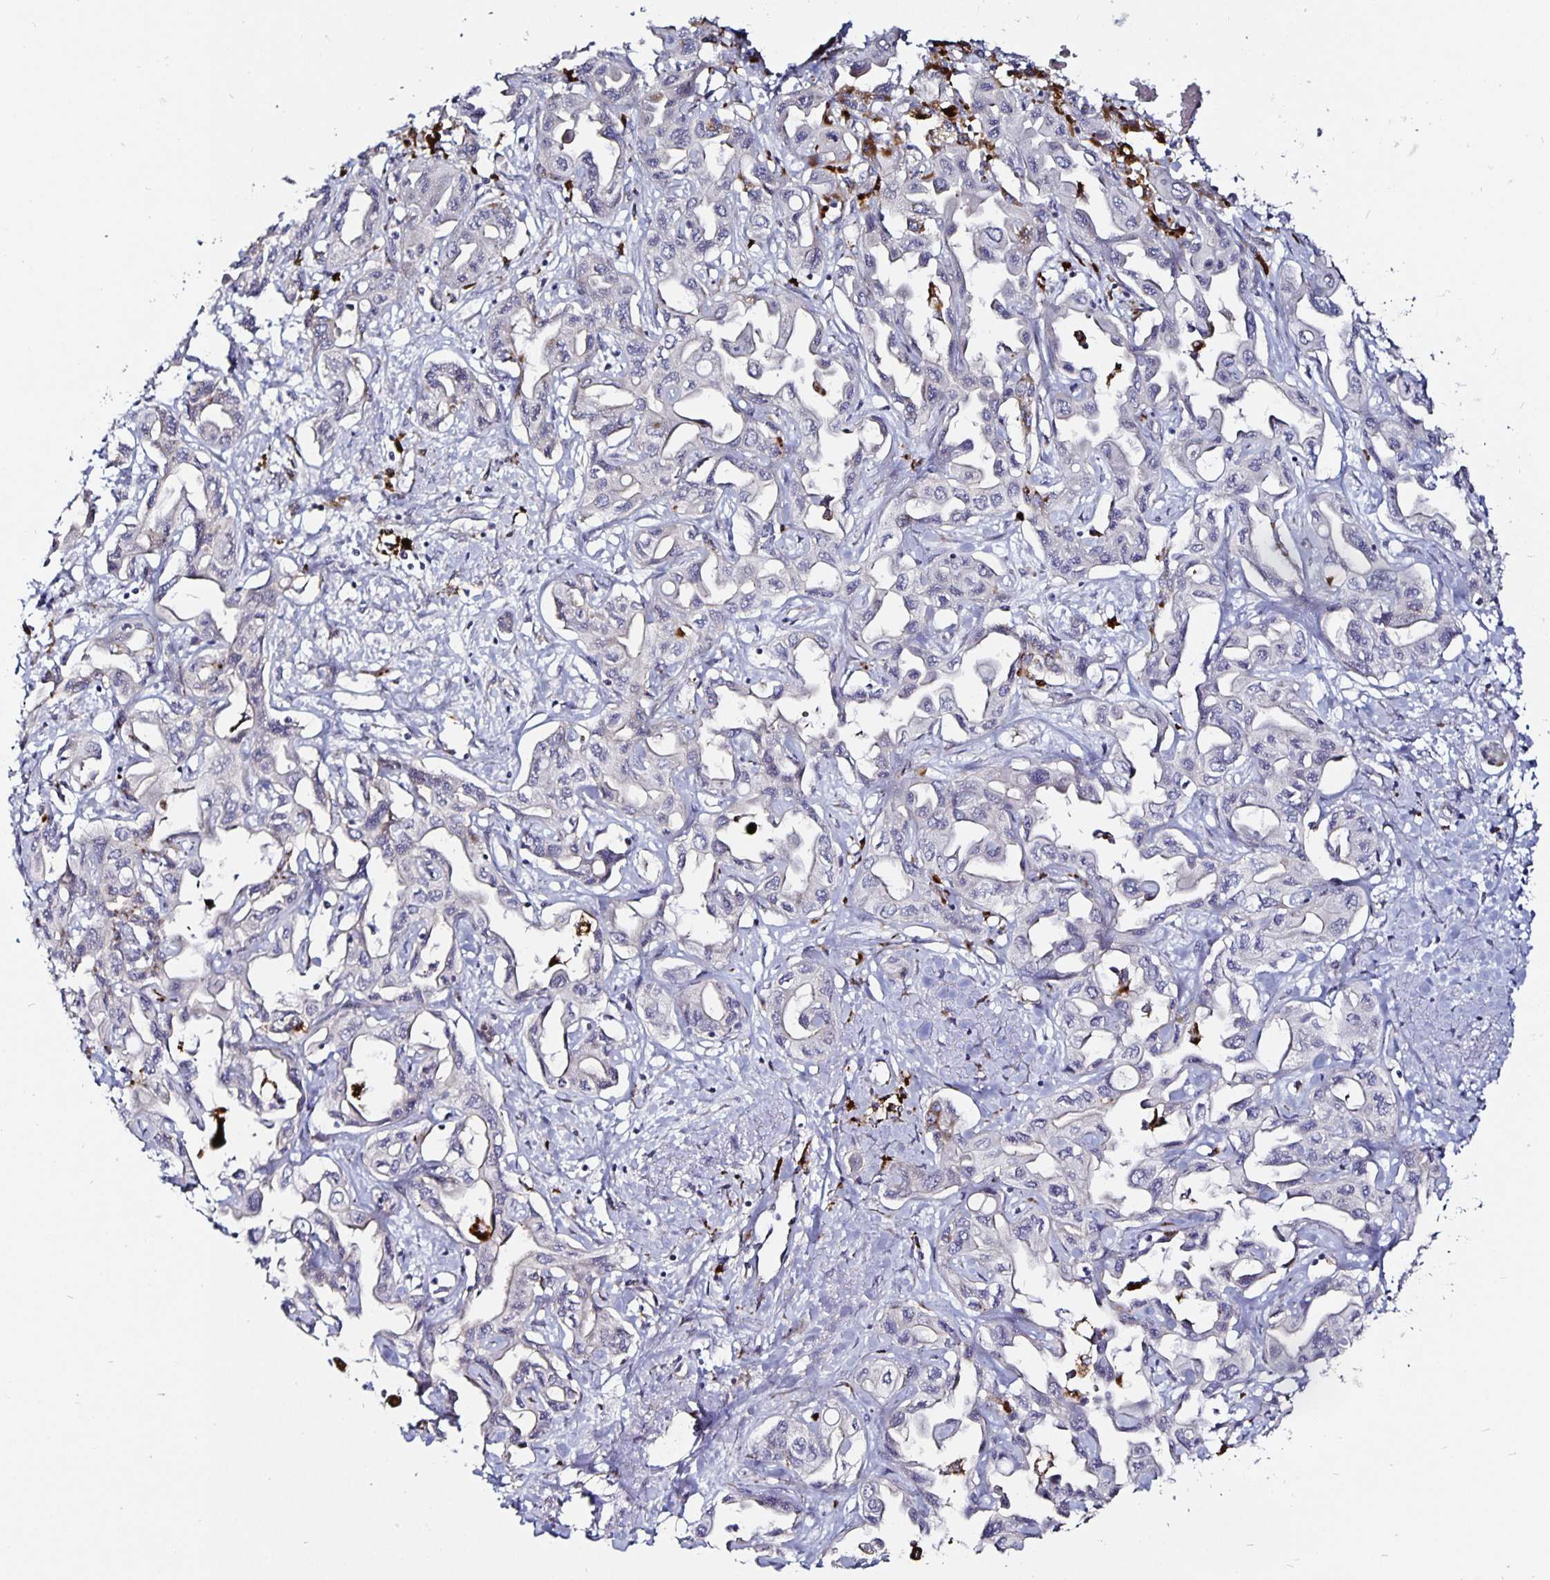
{"staining": {"intensity": "negative", "quantity": "none", "location": "none"}, "tissue": "liver cancer", "cell_type": "Tumor cells", "image_type": "cancer", "snomed": [{"axis": "morphology", "description": "Cholangiocarcinoma"}, {"axis": "topography", "description": "Liver"}], "caption": "Tumor cells are negative for brown protein staining in liver cancer (cholangiocarcinoma).", "gene": "CYP27A1", "patient": {"sex": "female", "age": 64}}